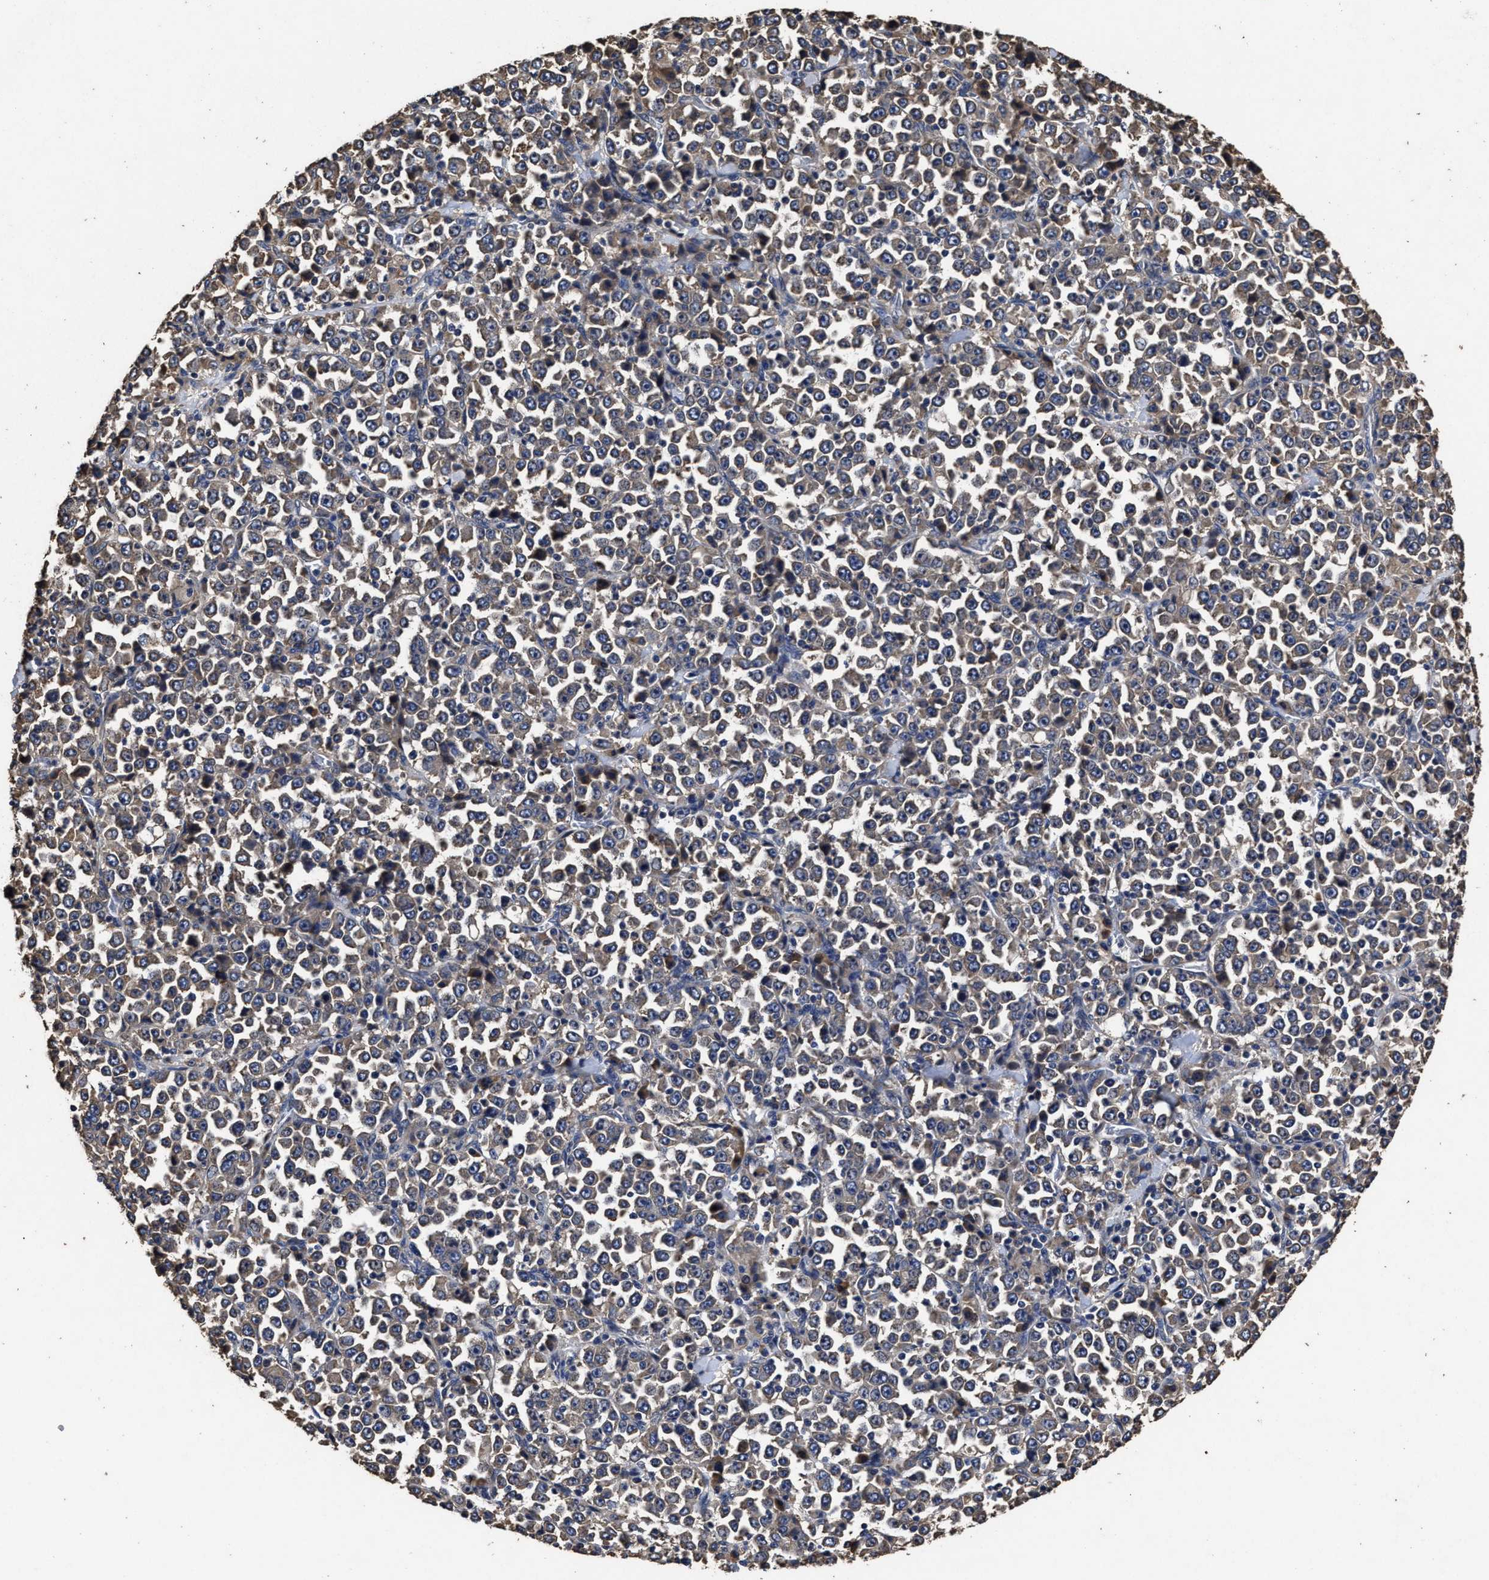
{"staining": {"intensity": "weak", "quantity": "<25%", "location": "cytoplasmic/membranous"}, "tissue": "stomach cancer", "cell_type": "Tumor cells", "image_type": "cancer", "snomed": [{"axis": "morphology", "description": "Normal tissue, NOS"}, {"axis": "morphology", "description": "Adenocarcinoma, NOS"}, {"axis": "topography", "description": "Stomach, upper"}, {"axis": "topography", "description": "Stomach"}], "caption": "The histopathology image demonstrates no staining of tumor cells in adenocarcinoma (stomach).", "gene": "PPM1K", "patient": {"sex": "male", "age": 59}}